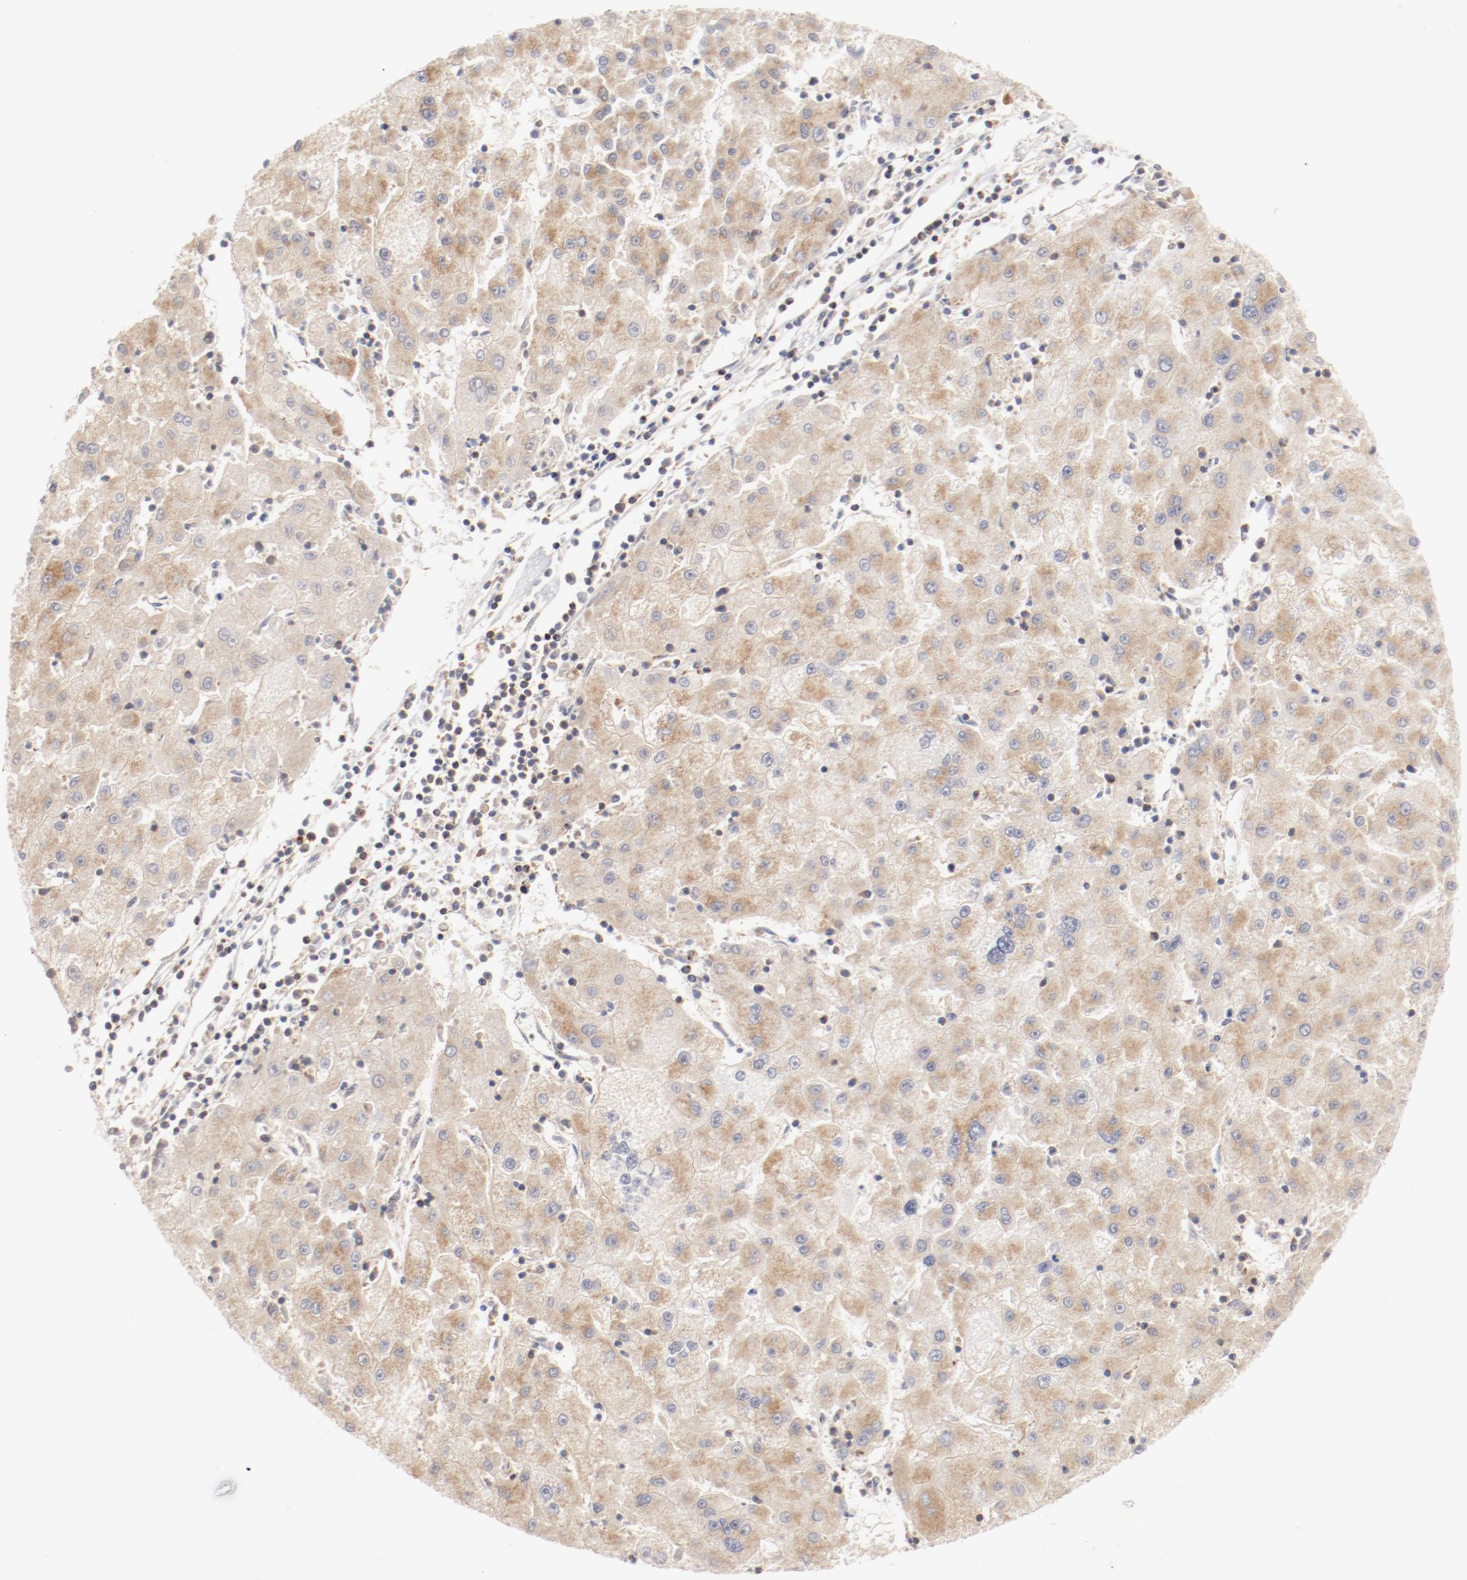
{"staining": {"intensity": "moderate", "quantity": ">75%", "location": "cytoplasmic/membranous"}, "tissue": "liver cancer", "cell_type": "Tumor cells", "image_type": "cancer", "snomed": [{"axis": "morphology", "description": "Carcinoma, Hepatocellular, NOS"}, {"axis": "topography", "description": "Liver"}], "caption": "High-magnification brightfield microscopy of liver cancer (hepatocellular carcinoma) stained with DAB (3,3'-diaminobenzidine) (brown) and counterstained with hematoxylin (blue). tumor cells exhibit moderate cytoplasmic/membranous expression is appreciated in about>75% of cells.", "gene": "MRPL58", "patient": {"sex": "male", "age": 72}}